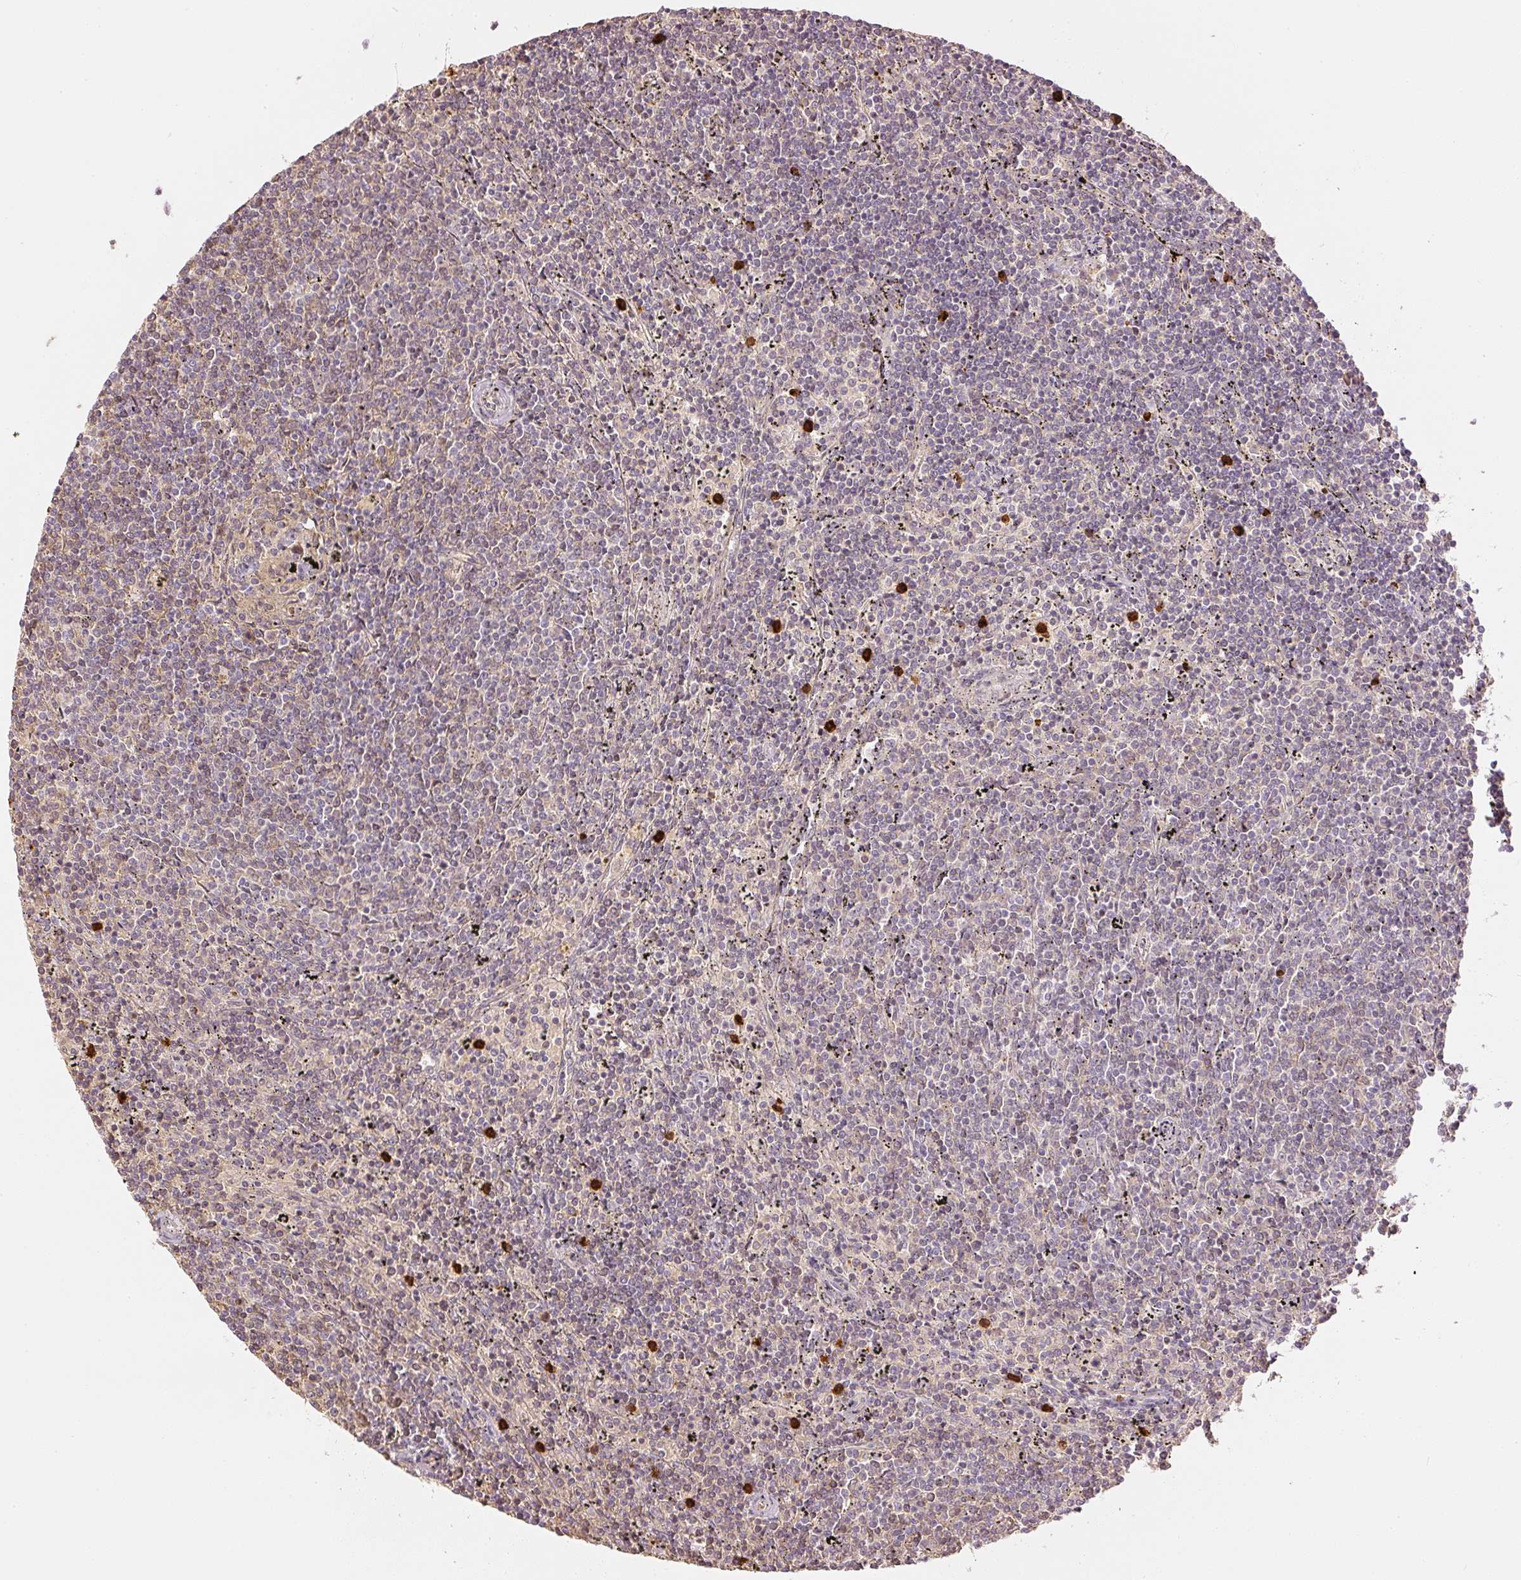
{"staining": {"intensity": "negative", "quantity": "none", "location": "none"}, "tissue": "lymphoma", "cell_type": "Tumor cells", "image_type": "cancer", "snomed": [{"axis": "morphology", "description": "Malignant lymphoma, non-Hodgkin's type, Low grade"}, {"axis": "topography", "description": "Spleen"}], "caption": "Histopathology image shows no protein staining in tumor cells of malignant lymphoma, non-Hodgkin's type (low-grade) tissue.", "gene": "GZMA", "patient": {"sex": "female", "age": 50}}